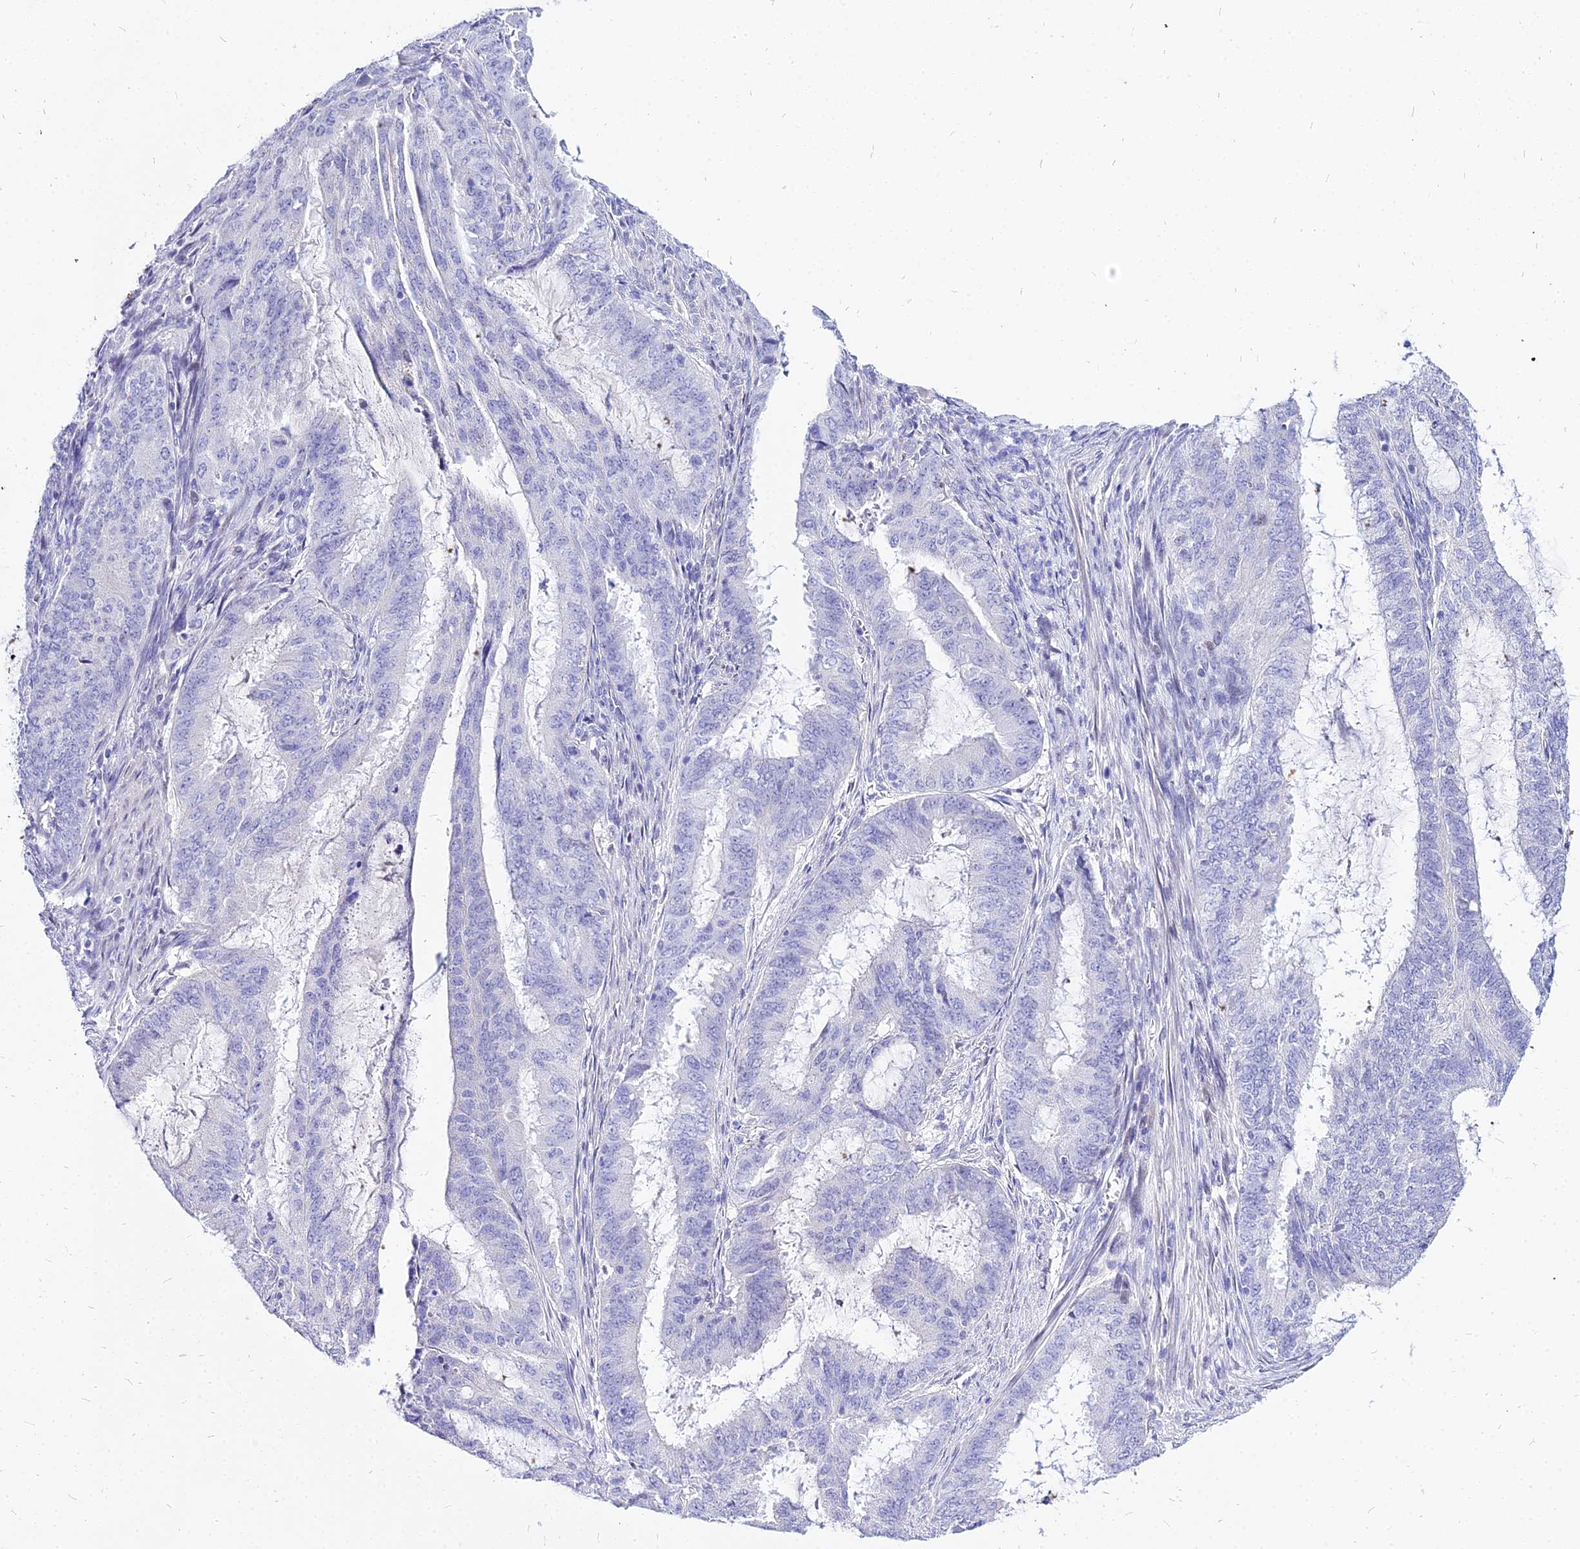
{"staining": {"intensity": "negative", "quantity": "none", "location": "none"}, "tissue": "endometrial cancer", "cell_type": "Tumor cells", "image_type": "cancer", "snomed": [{"axis": "morphology", "description": "Adenocarcinoma, NOS"}, {"axis": "topography", "description": "Endometrium"}], "caption": "Endometrial adenocarcinoma was stained to show a protein in brown. There is no significant positivity in tumor cells.", "gene": "CARD18", "patient": {"sex": "female", "age": 51}}